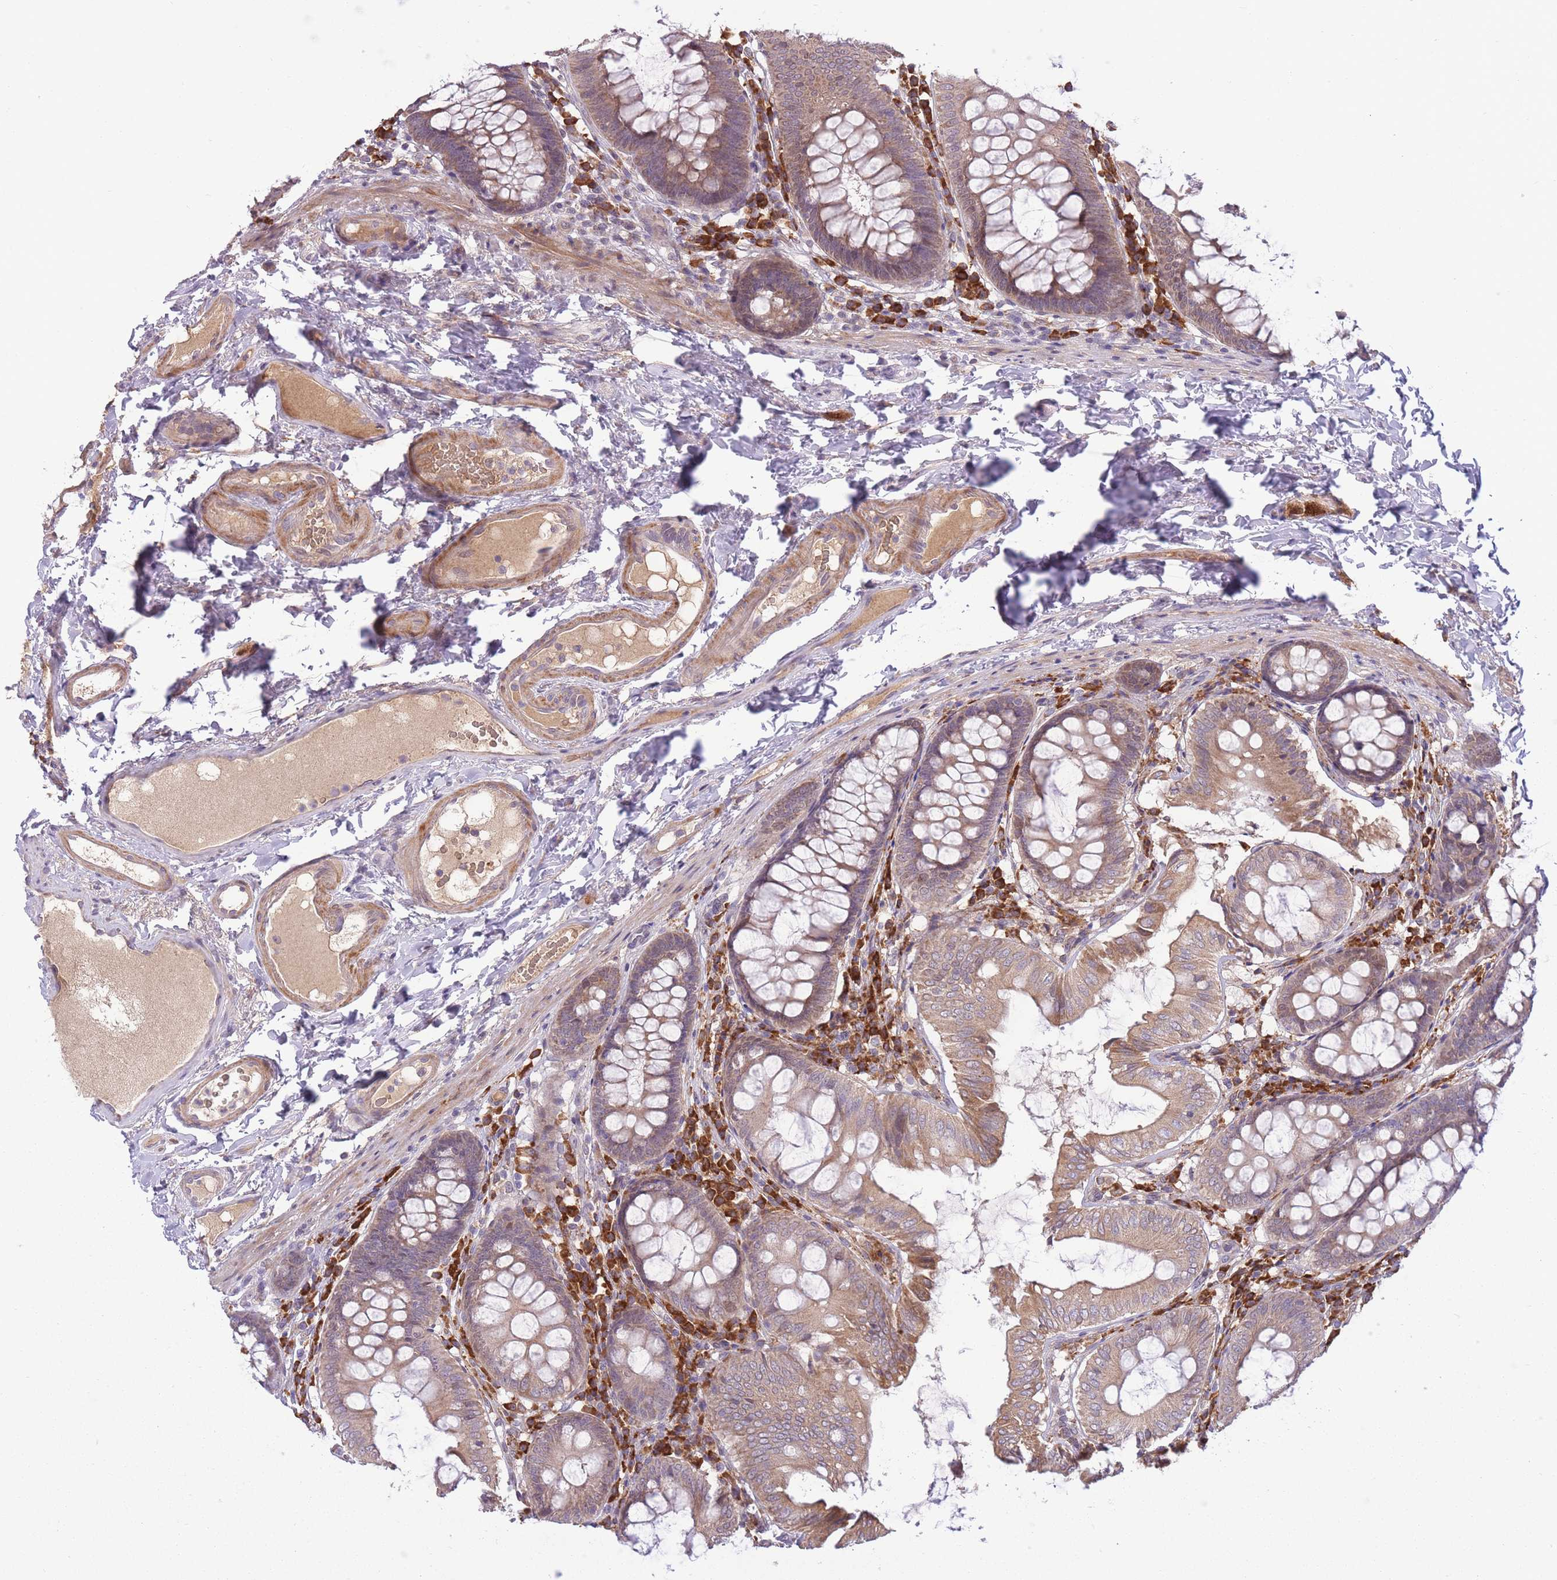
{"staining": {"intensity": "negative", "quantity": "none", "location": "none"}, "tissue": "colon", "cell_type": "Endothelial cells", "image_type": "normal", "snomed": [{"axis": "morphology", "description": "Normal tissue, NOS"}, {"axis": "topography", "description": "Colon"}], "caption": "Colon was stained to show a protein in brown. There is no significant expression in endothelial cells. The staining is performed using DAB (3,3'-diaminobenzidine) brown chromogen with nuclei counter-stained in using hematoxylin.", "gene": "POLR3F", "patient": {"sex": "male", "age": 84}}